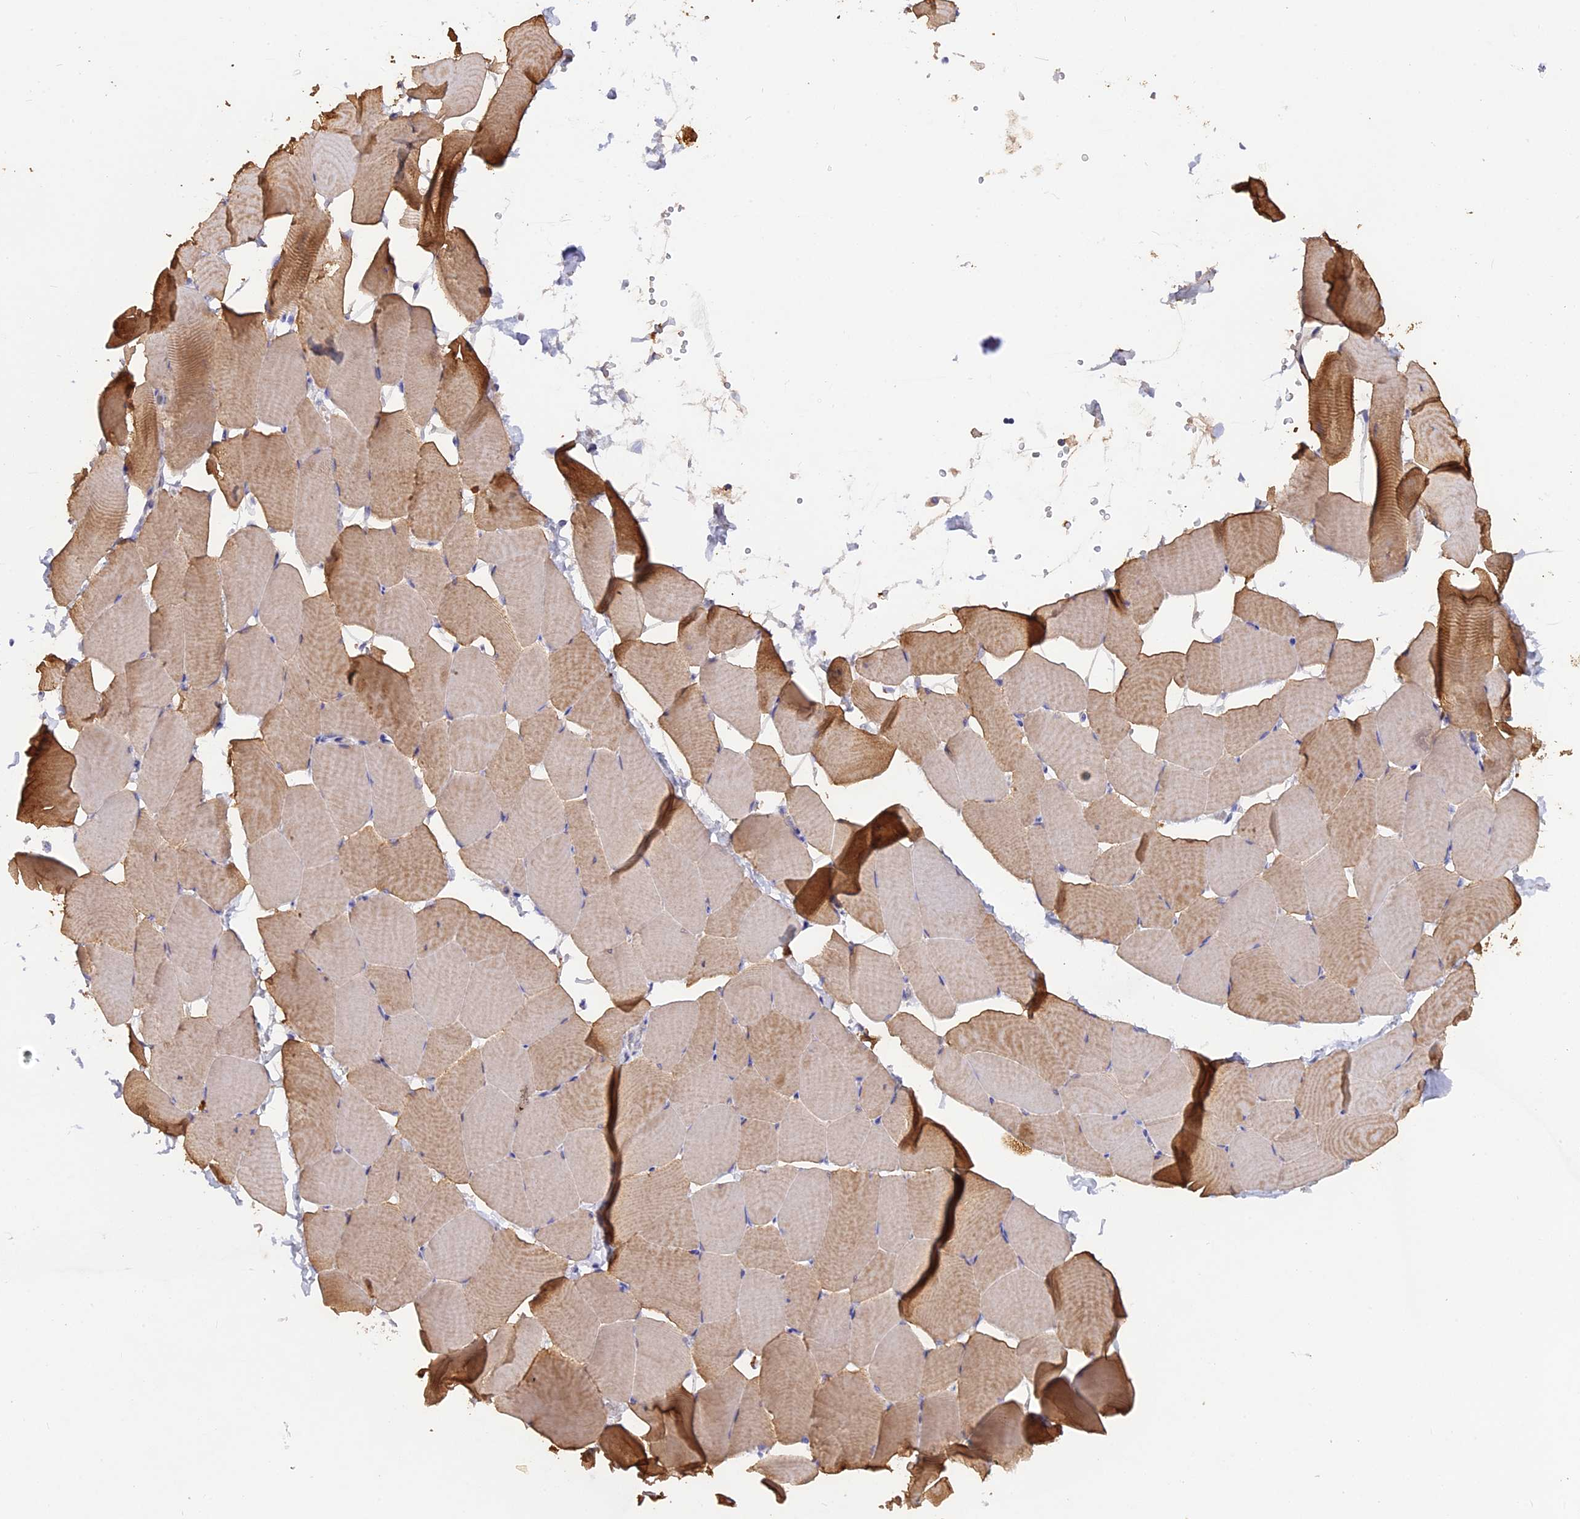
{"staining": {"intensity": "moderate", "quantity": "25%-75%", "location": "cytoplasmic/membranous"}, "tissue": "skeletal muscle", "cell_type": "Myocytes", "image_type": "normal", "snomed": [{"axis": "morphology", "description": "Normal tissue, NOS"}, {"axis": "topography", "description": "Skeletal muscle"}], "caption": "Immunohistochemical staining of normal human skeletal muscle displays 25%-75% levels of moderate cytoplasmic/membranous protein expression in about 25%-75% of myocytes.", "gene": "SLC26A4", "patient": {"sex": "male", "age": 25}}